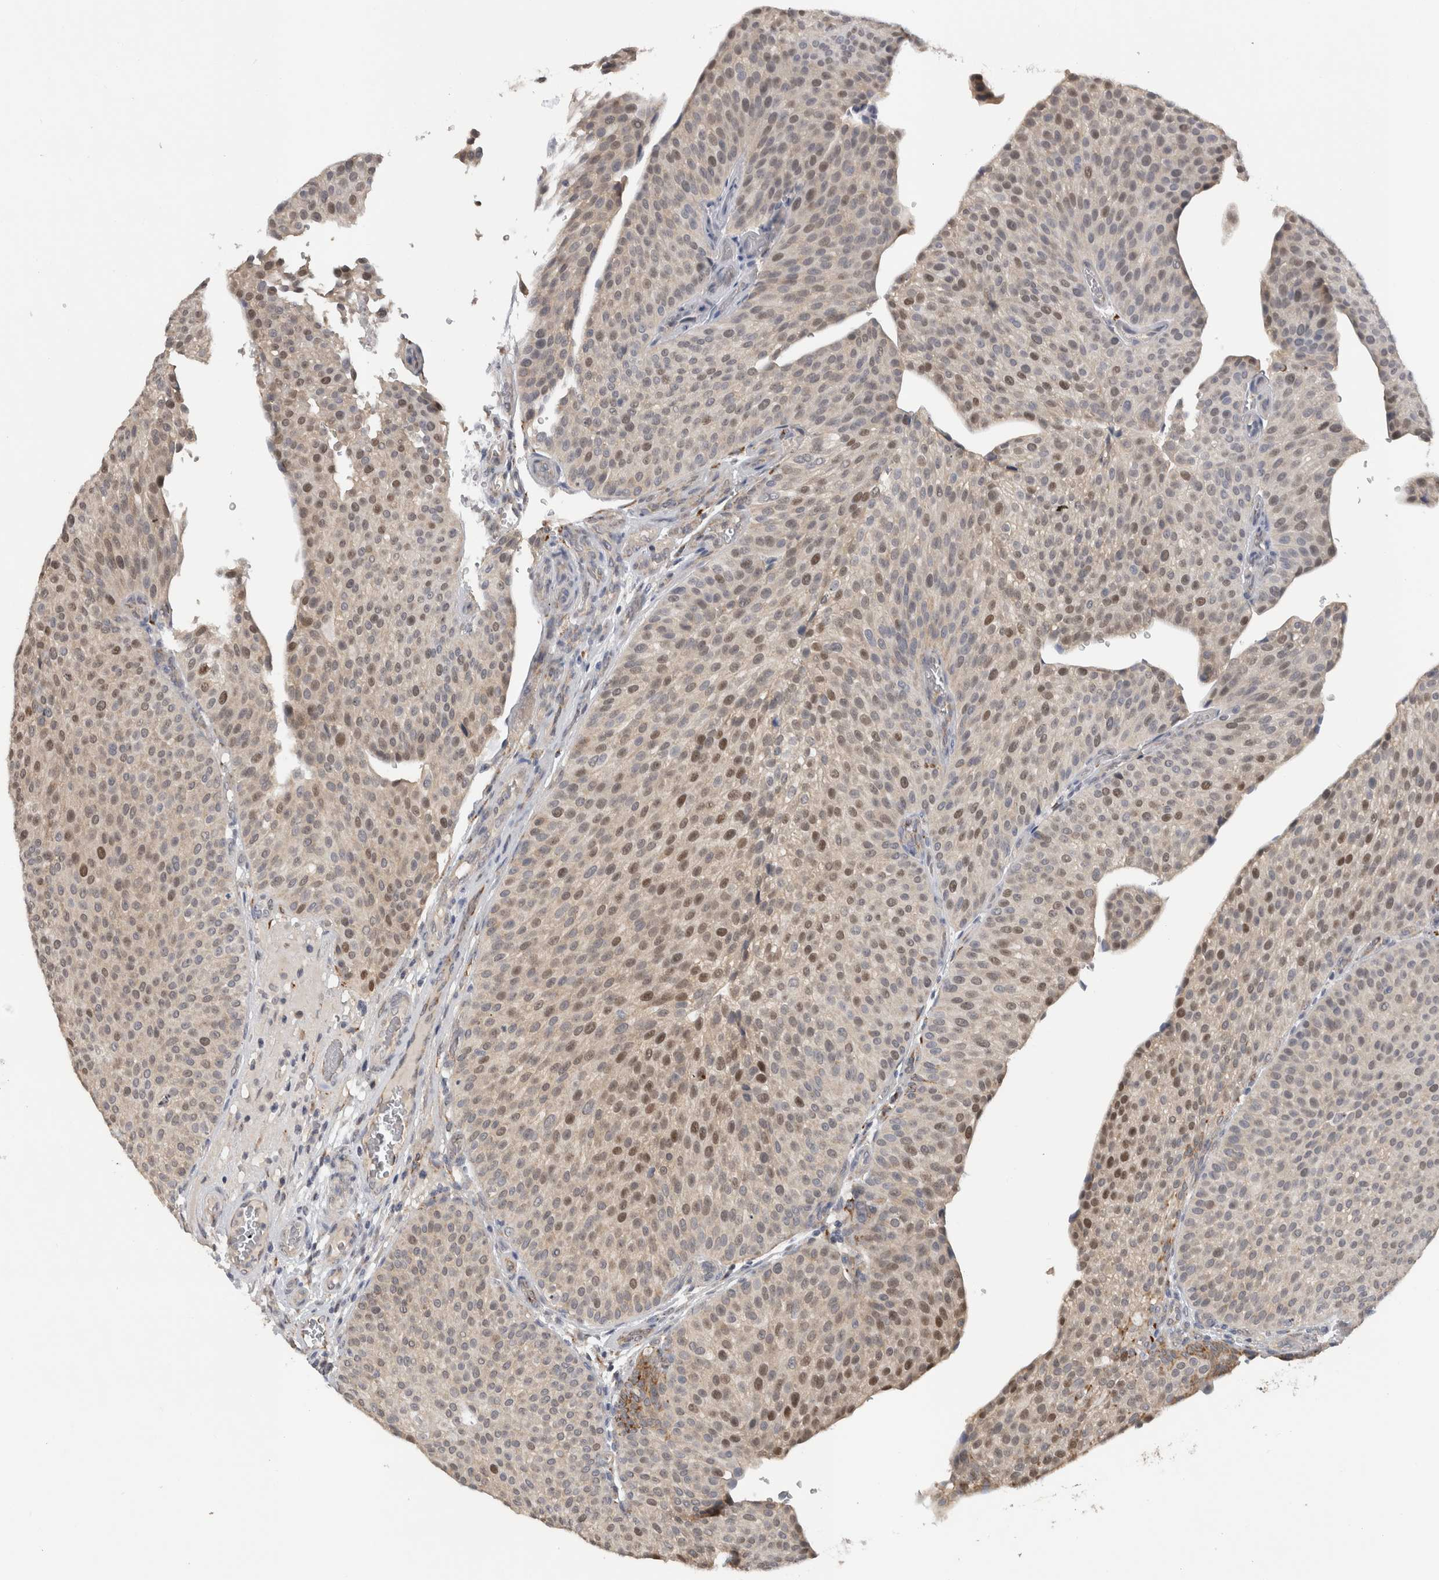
{"staining": {"intensity": "moderate", "quantity": ">75%", "location": "nuclear"}, "tissue": "urothelial cancer", "cell_type": "Tumor cells", "image_type": "cancer", "snomed": [{"axis": "morphology", "description": "Normal tissue, NOS"}, {"axis": "morphology", "description": "Urothelial carcinoma, Low grade"}, {"axis": "topography", "description": "Smooth muscle"}, {"axis": "topography", "description": "Urinary bladder"}], "caption": "Urothelial carcinoma (low-grade) stained with DAB (3,3'-diaminobenzidine) immunohistochemistry (IHC) exhibits medium levels of moderate nuclear expression in about >75% of tumor cells.", "gene": "DYRK2", "patient": {"sex": "male", "age": 60}}